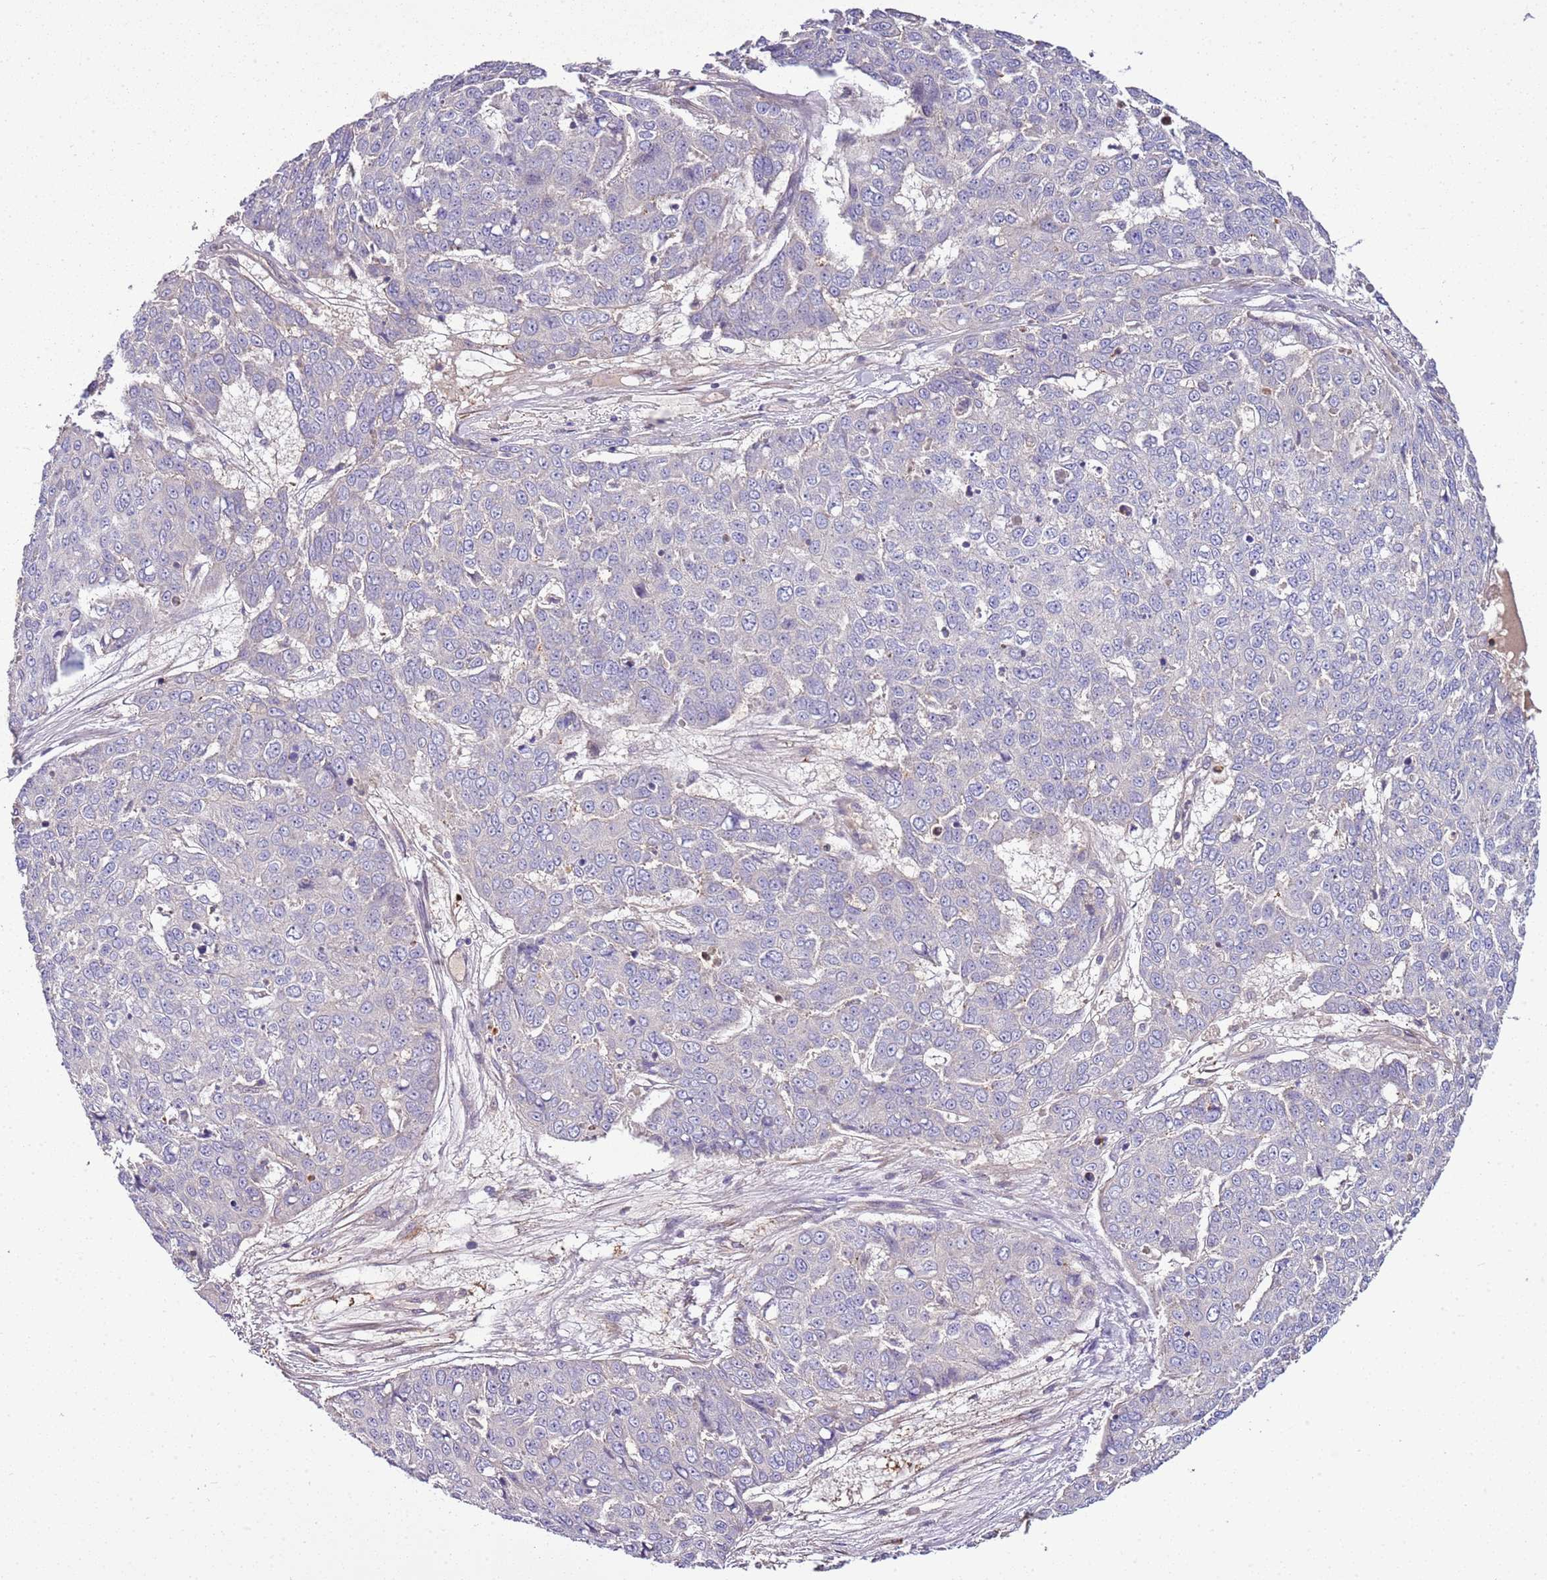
{"staining": {"intensity": "negative", "quantity": "none", "location": "none"}, "tissue": "skin cancer", "cell_type": "Tumor cells", "image_type": "cancer", "snomed": [{"axis": "morphology", "description": "Squamous cell carcinoma, NOS"}, {"axis": "topography", "description": "Skin"}], "caption": "This is an IHC photomicrograph of skin cancer. There is no staining in tumor cells.", "gene": "GNL1", "patient": {"sex": "male", "age": 71}}